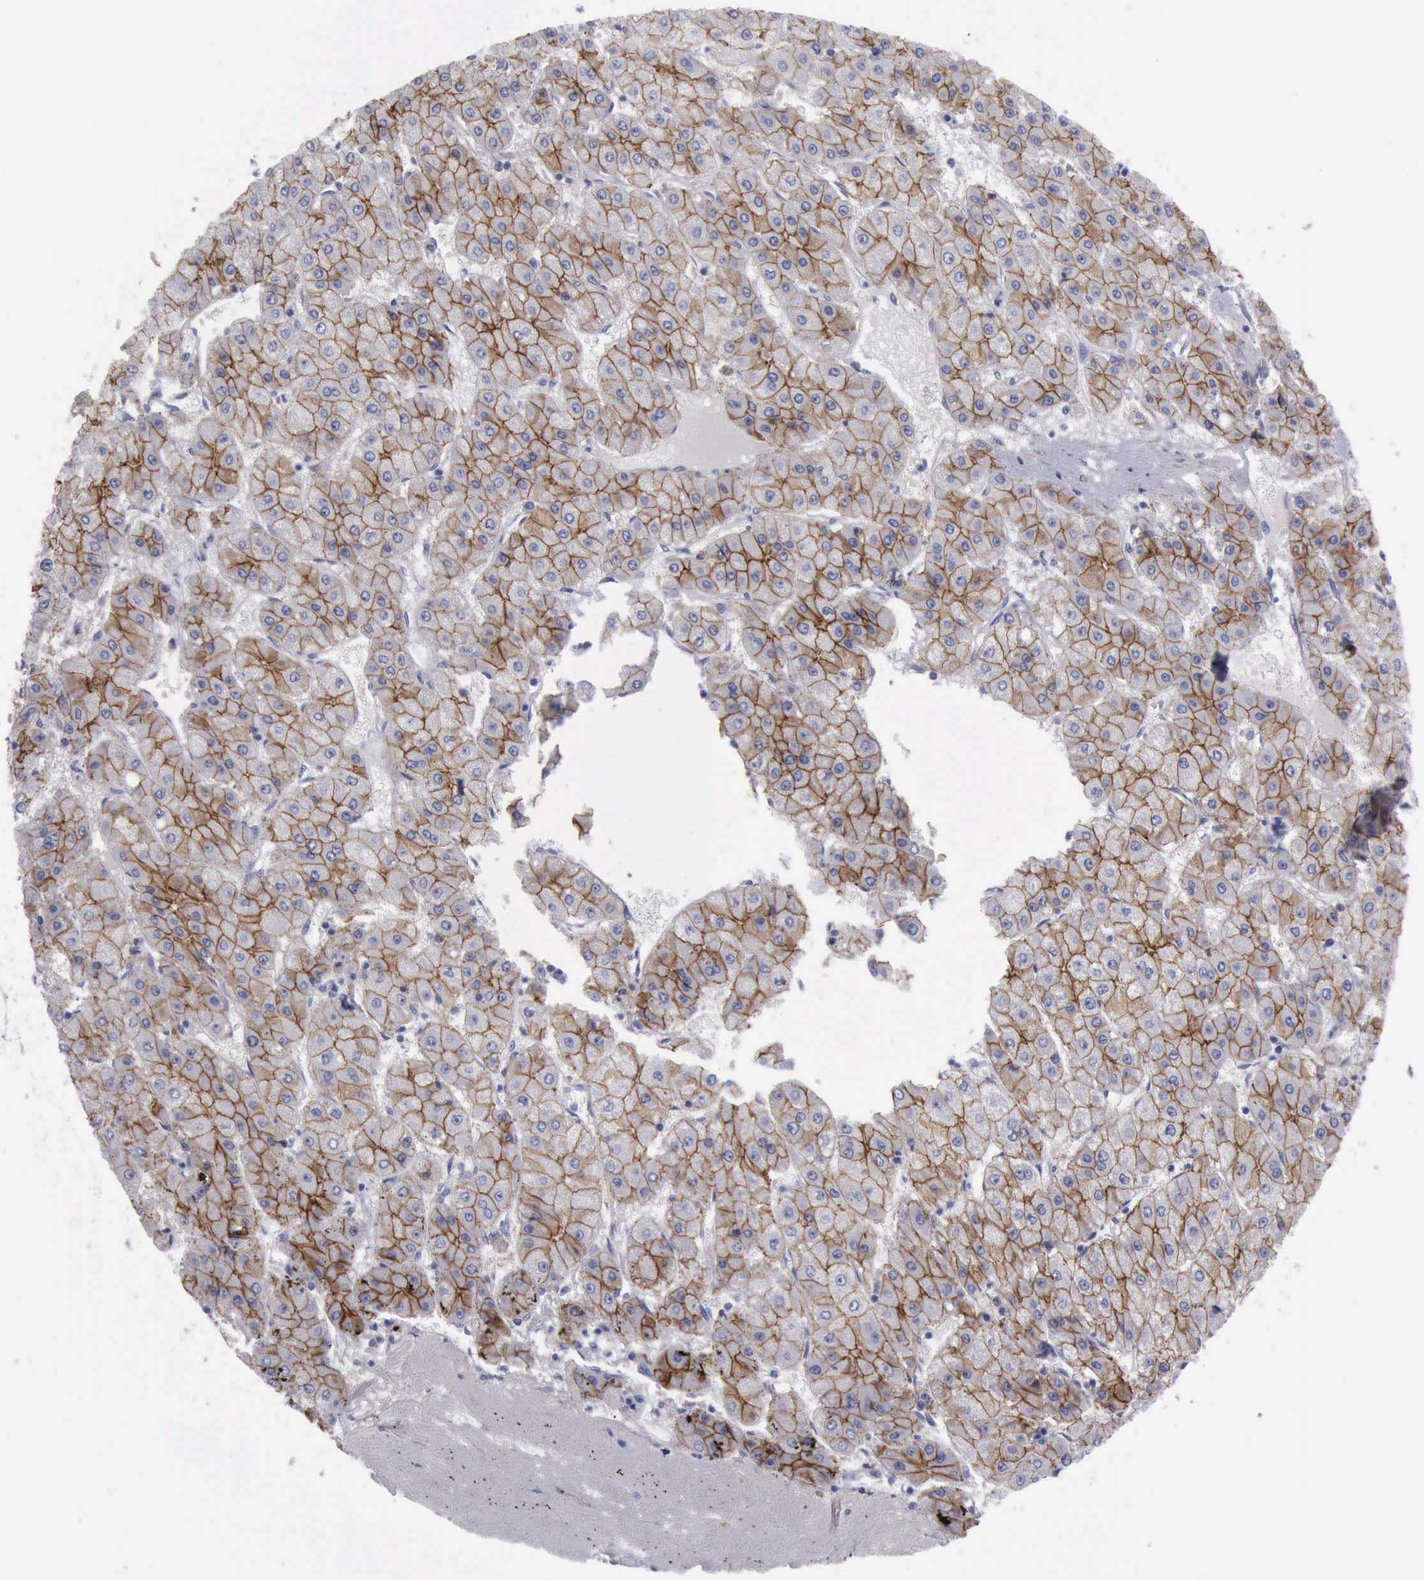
{"staining": {"intensity": "moderate", "quantity": ">75%", "location": "cytoplasmic/membranous"}, "tissue": "liver cancer", "cell_type": "Tumor cells", "image_type": "cancer", "snomed": [{"axis": "morphology", "description": "Carcinoma, Hepatocellular, NOS"}, {"axis": "topography", "description": "Liver"}], "caption": "IHC micrograph of neoplastic tissue: liver cancer (hepatocellular carcinoma) stained using immunohistochemistry demonstrates medium levels of moderate protein expression localized specifically in the cytoplasmic/membranous of tumor cells, appearing as a cytoplasmic/membranous brown color.", "gene": "CDH2", "patient": {"sex": "female", "age": 52}}